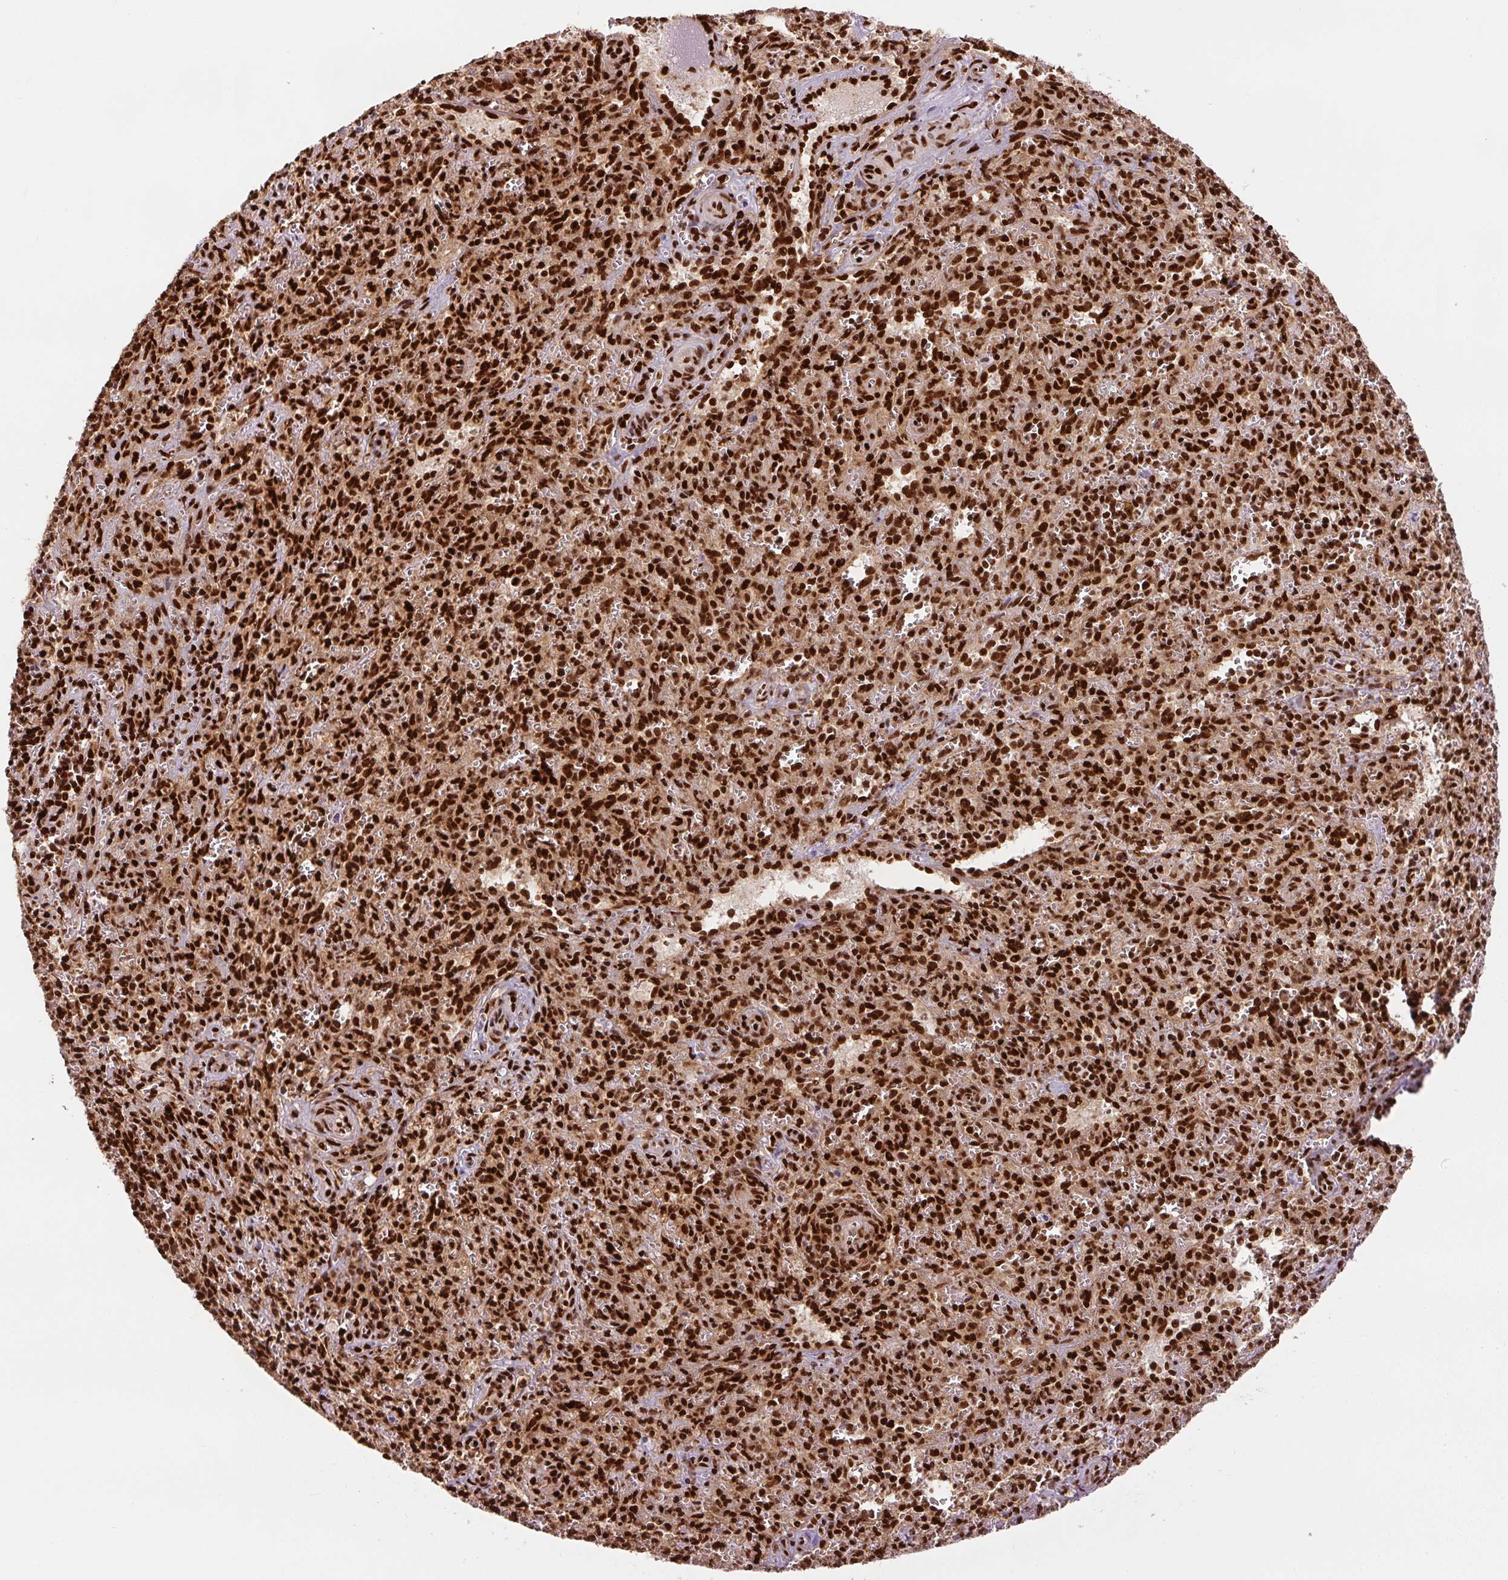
{"staining": {"intensity": "strong", "quantity": ">75%", "location": "nuclear"}, "tissue": "spleen", "cell_type": "Cells in red pulp", "image_type": "normal", "snomed": [{"axis": "morphology", "description": "Normal tissue, NOS"}, {"axis": "topography", "description": "Spleen"}], "caption": "Immunohistochemical staining of normal spleen reveals >75% levels of strong nuclear protein positivity in approximately >75% of cells in red pulp. The staining was performed using DAB, with brown indicating positive protein expression. Nuclei are stained blue with hematoxylin.", "gene": "FUS", "patient": {"sex": "female", "age": 26}}